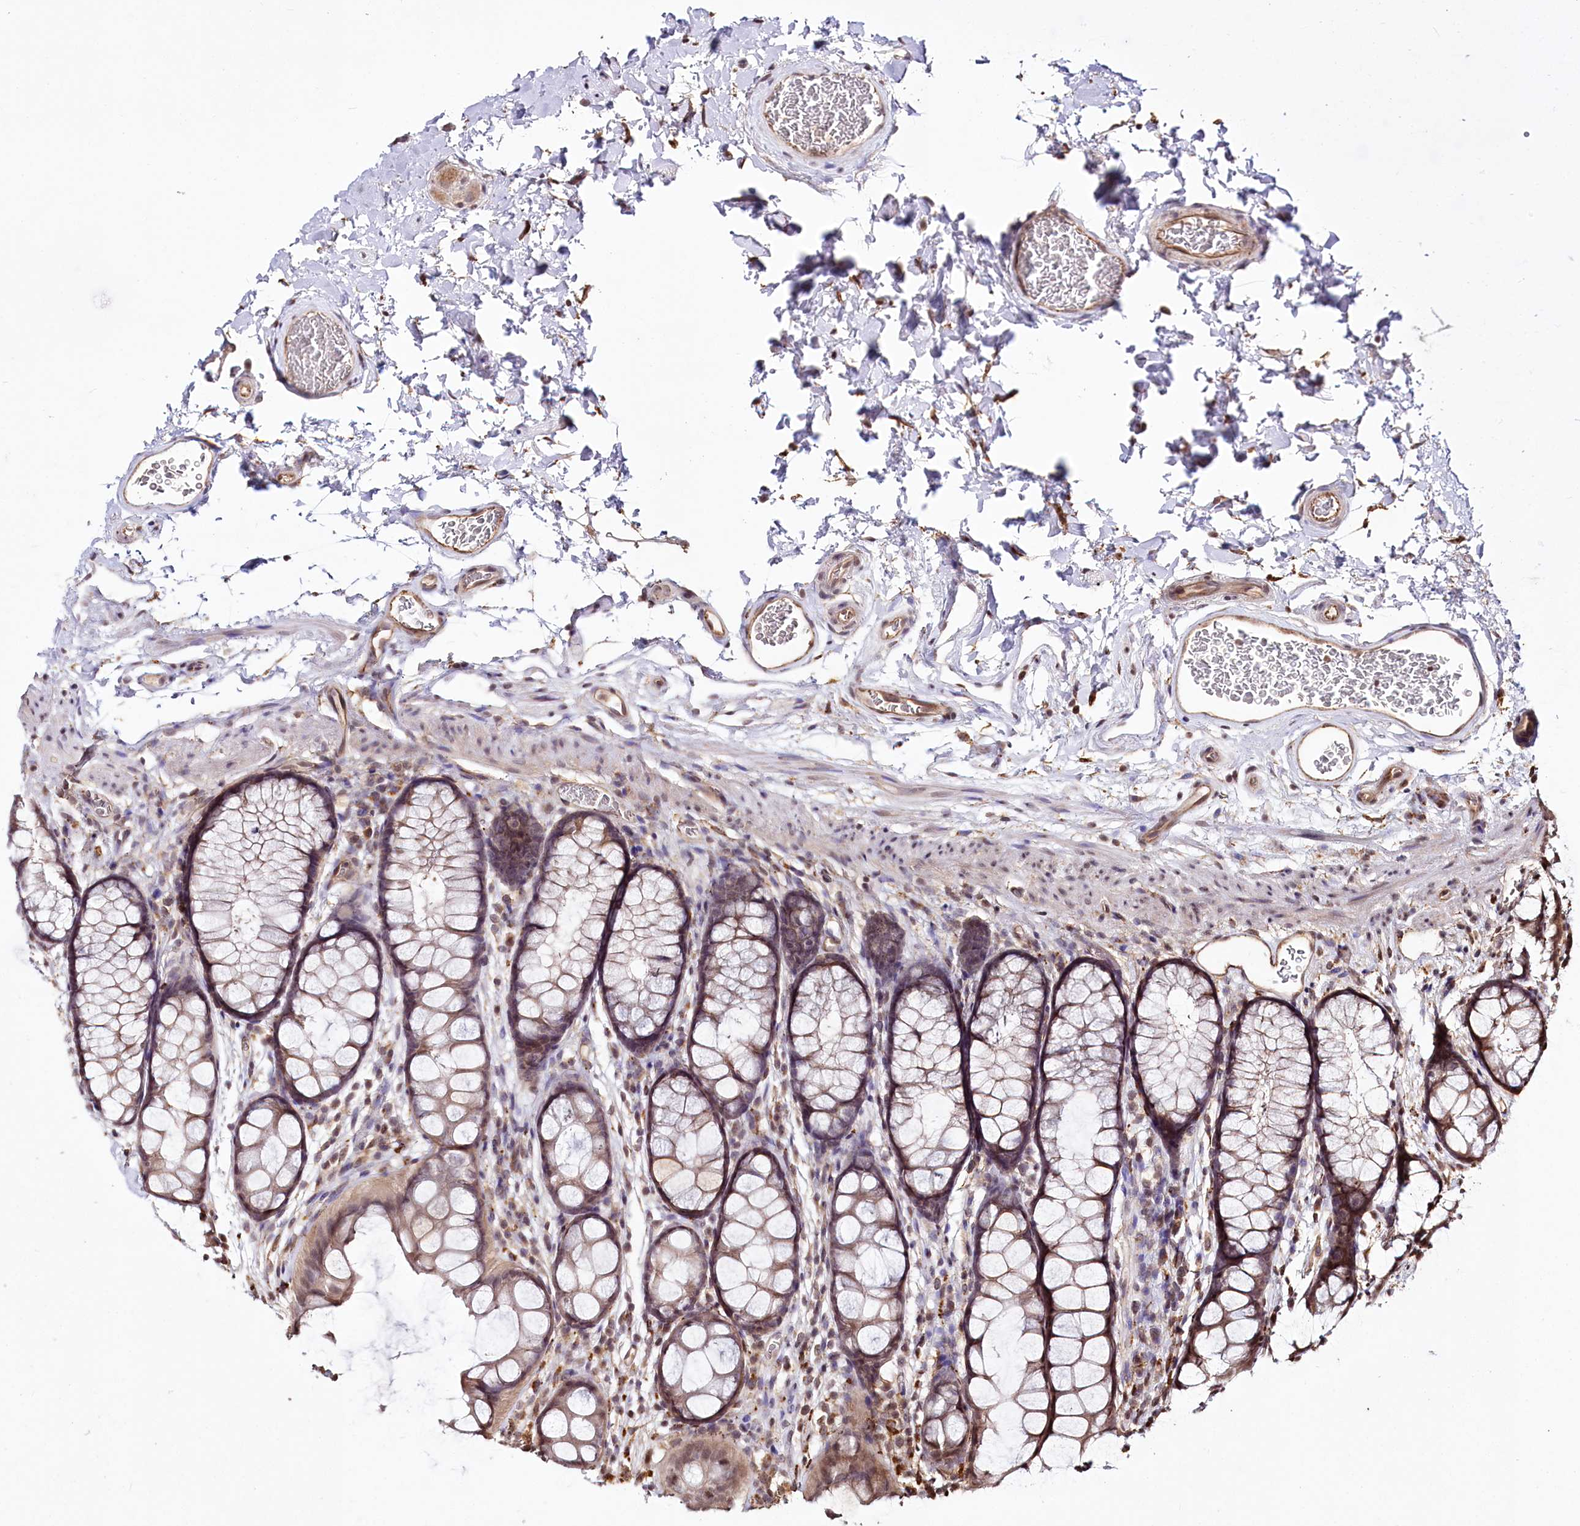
{"staining": {"intensity": "moderate", "quantity": ">75%", "location": "cytoplasmic/membranous"}, "tissue": "colon", "cell_type": "Endothelial cells", "image_type": "normal", "snomed": [{"axis": "morphology", "description": "Normal tissue, NOS"}, {"axis": "topography", "description": "Colon"}], "caption": "Human colon stained with a brown dye displays moderate cytoplasmic/membranous positive staining in approximately >75% of endothelial cells.", "gene": "HOXC8", "patient": {"sex": "female", "age": 82}}